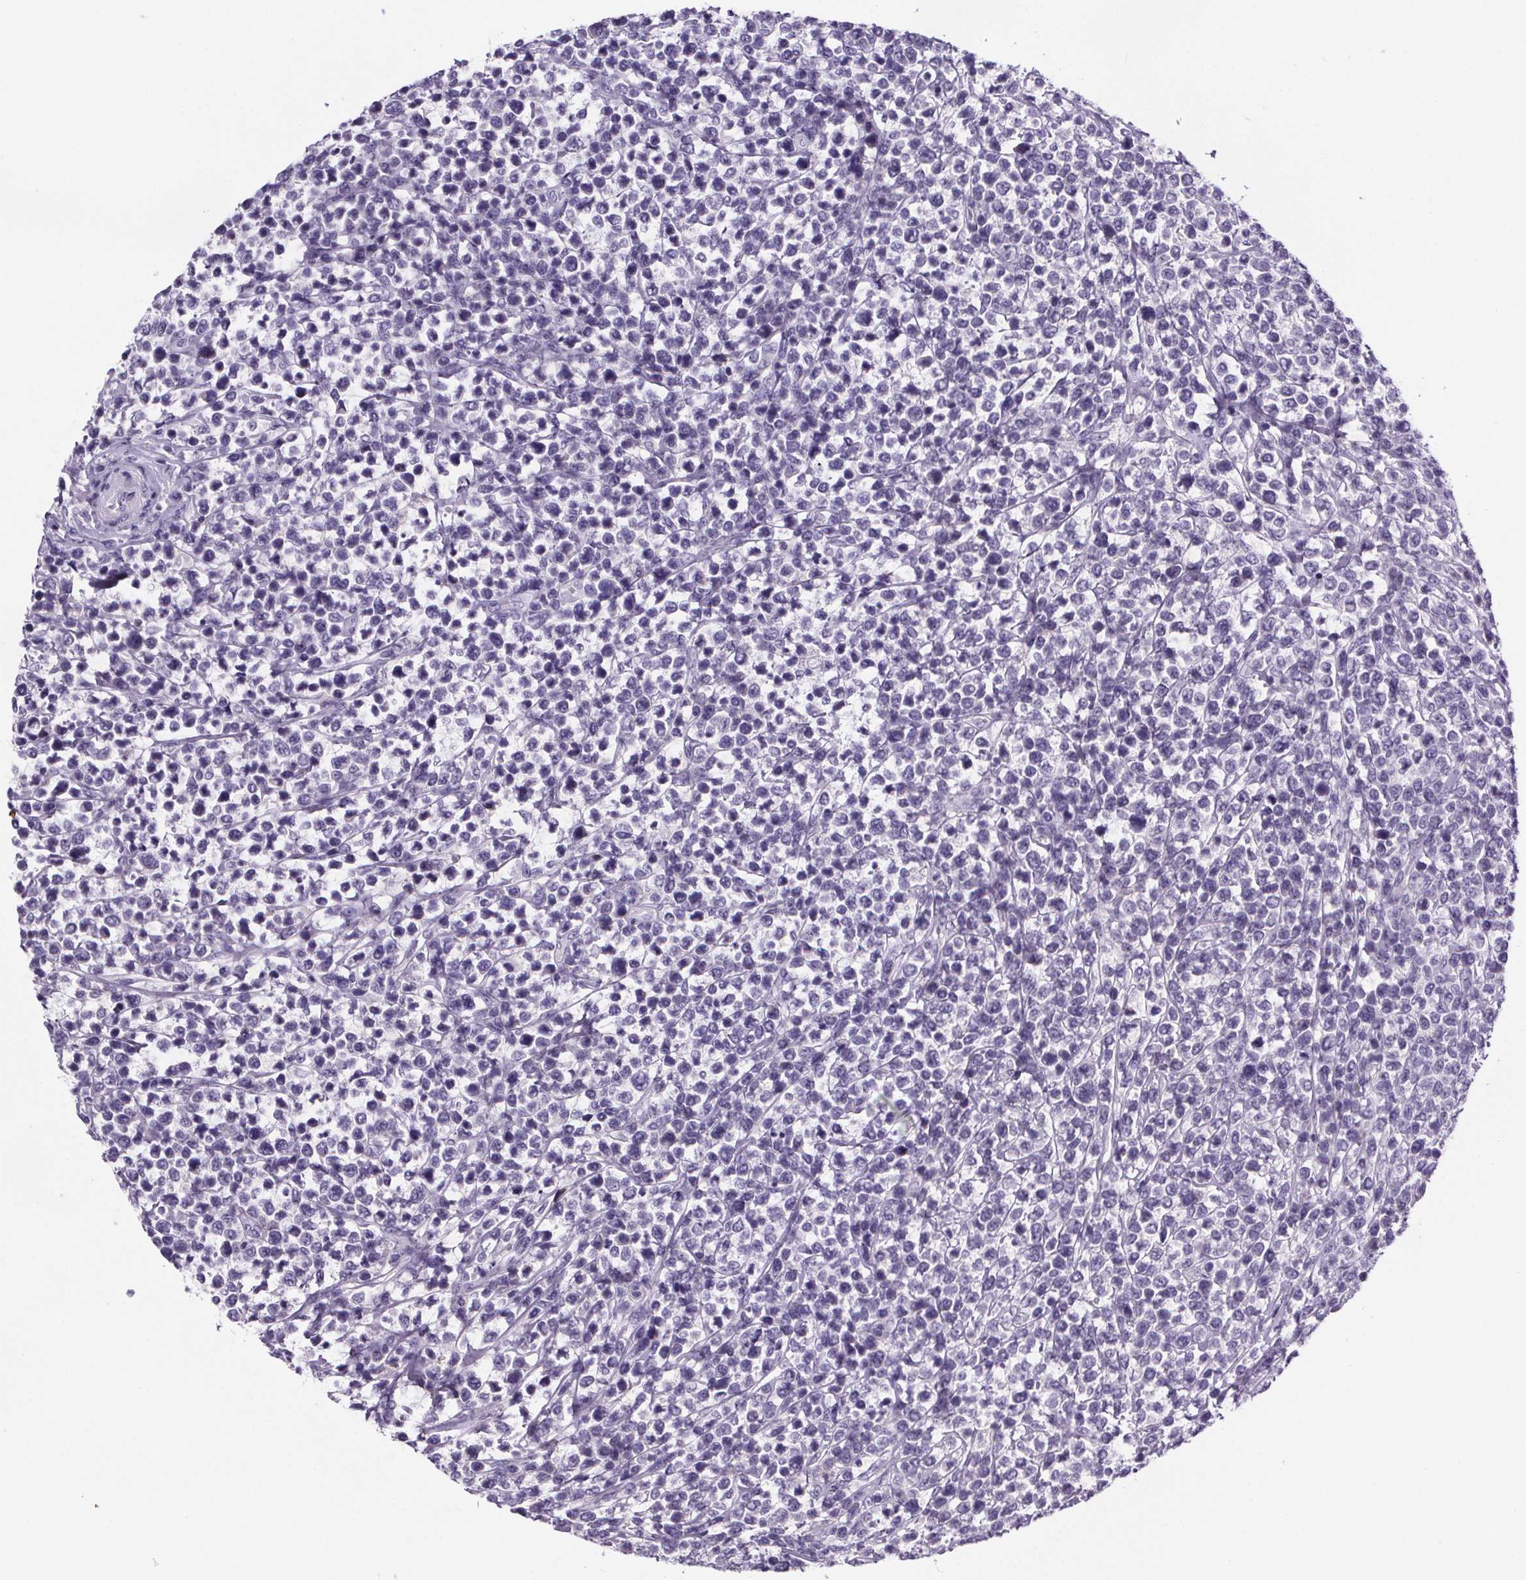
{"staining": {"intensity": "negative", "quantity": "none", "location": "none"}, "tissue": "lymphoma", "cell_type": "Tumor cells", "image_type": "cancer", "snomed": [{"axis": "morphology", "description": "Malignant lymphoma, non-Hodgkin's type, High grade"}, {"axis": "topography", "description": "Soft tissue"}], "caption": "This is an immunohistochemistry (IHC) photomicrograph of malignant lymphoma, non-Hodgkin's type (high-grade). There is no positivity in tumor cells.", "gene": "CUBN", "patient": {"sex": "female", "age": 56}}